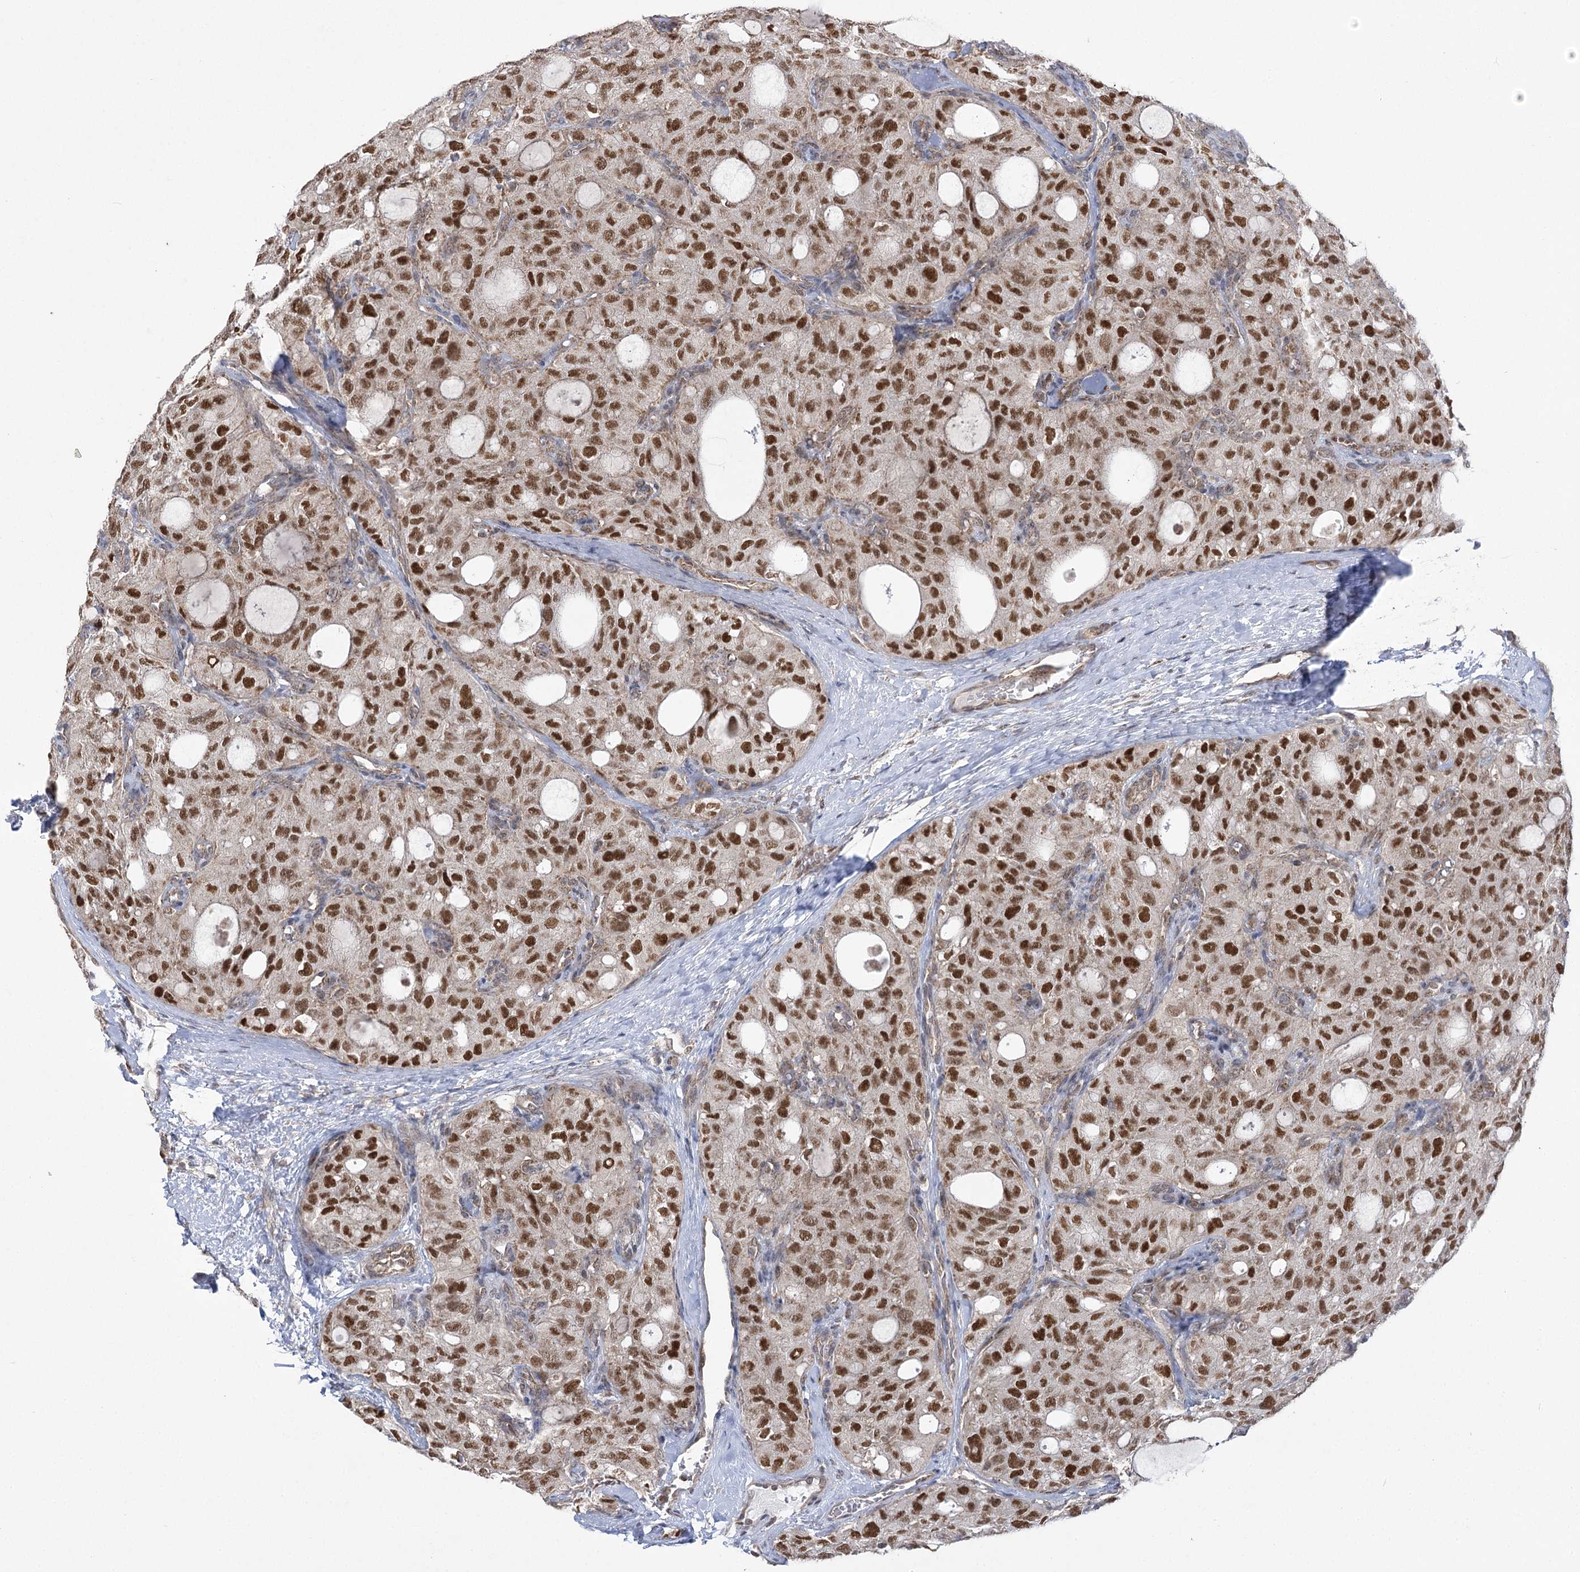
{"staining": {"intensity": "strong", "quantity": ">75%", "location": "nuclear"}, "tissue": "thyroid cancer", "cell_type": "Tumor cells", "image_type": "cancer", "snomed": [{"axis": "morphology", "description": "Follicular adenoma carcinoma, NOS"}, {"axis": "topography", "description": "Thyroid gland"}], "caption": "About >75% of tumor cells in human follicular adenoma carcinoma (thyroid) exhibit strong nuclear protein expression as visualized by brown immunohistochemical staining.", "gene": "SLC4A1AP", "patient": {"sex": "male", "age": 75}}